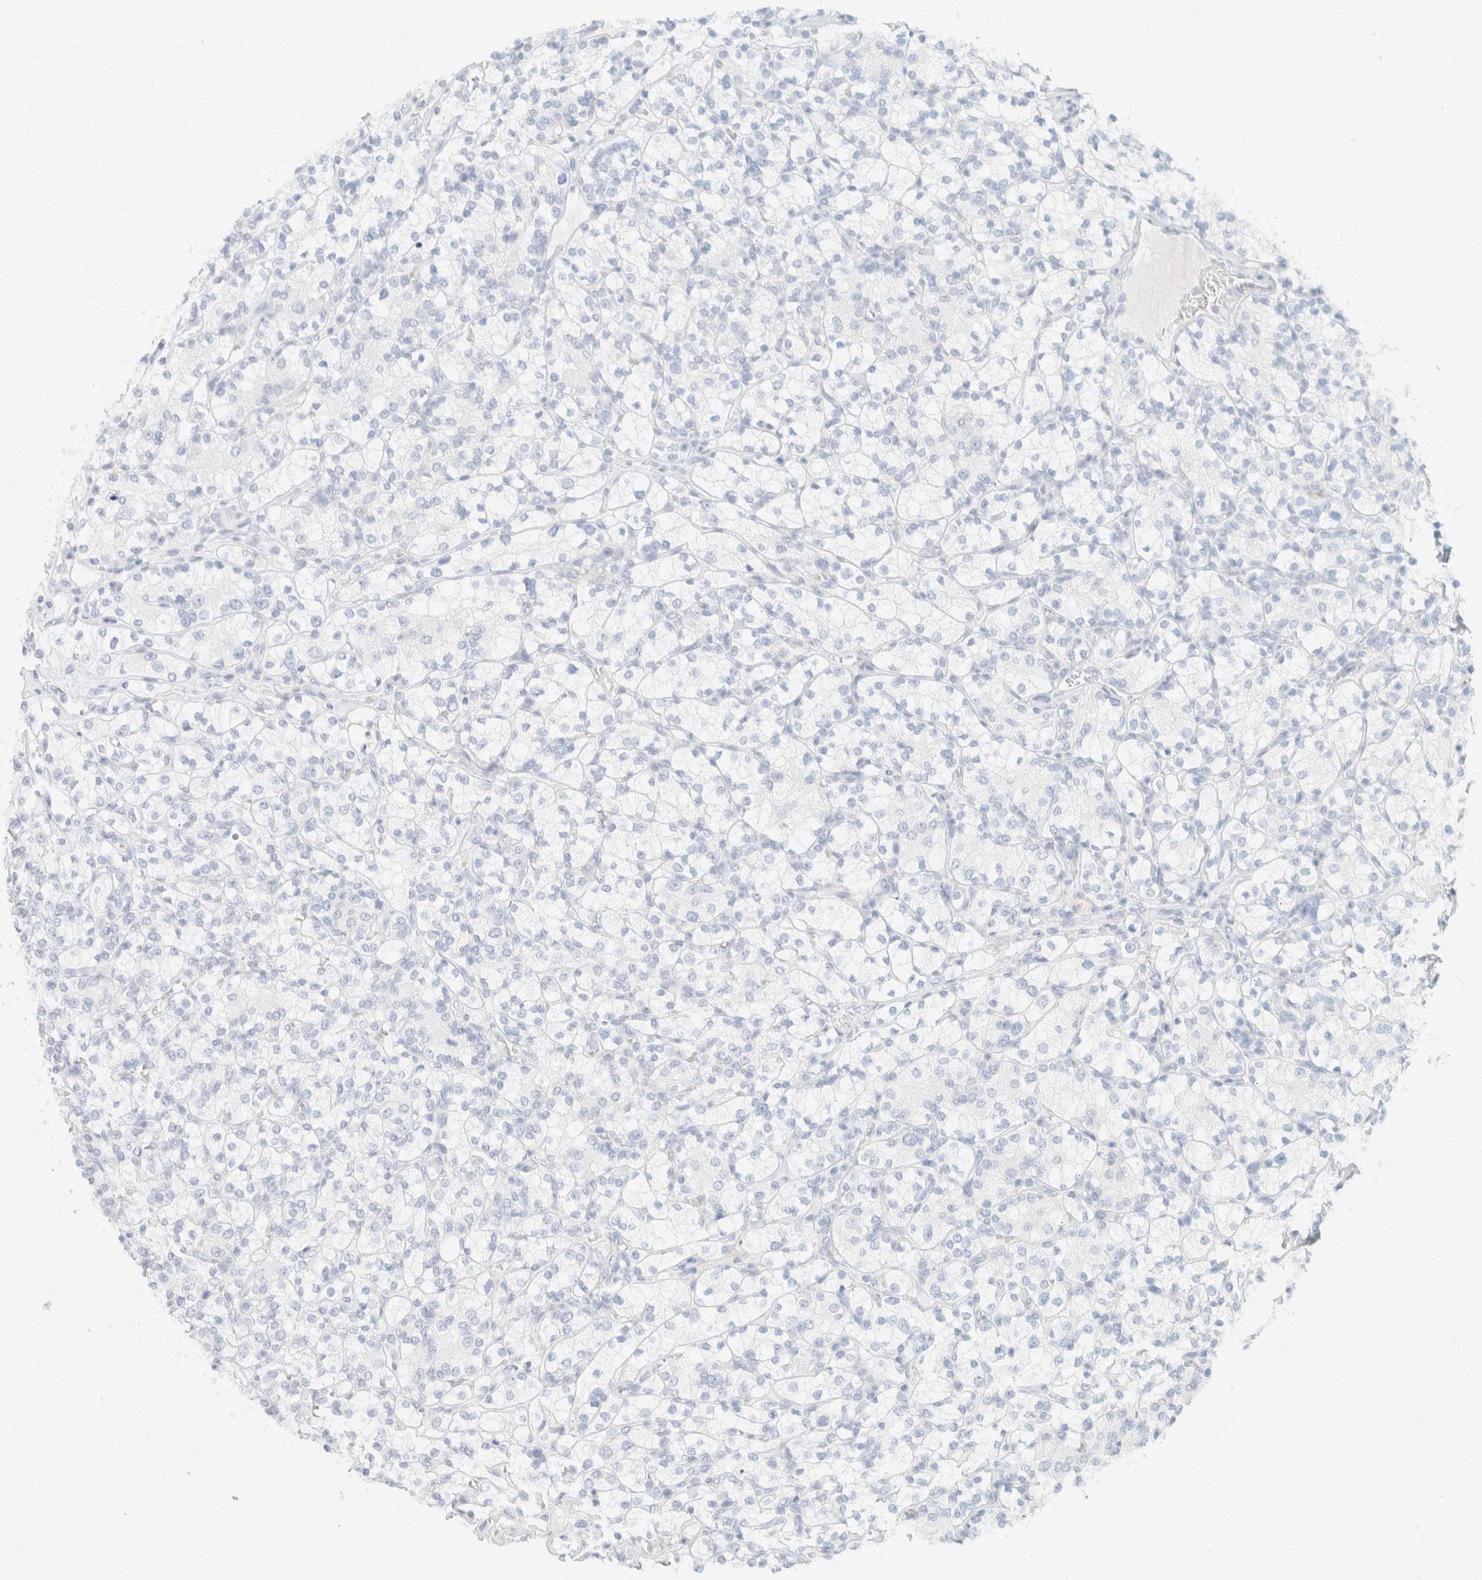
{"staining": {"intensity": "negative", "quantity": "none", "location": "none"}, "tissue": "renal cancer", "cell_type": "Tumor cells", "image_type": "cancer", "snomed": [{"axis": "morphology", "description": "Adenocarcinoma, NOS"}, {"axis": "topography", "description": "Kidney"}], "caption": "This image is of renal cancer stained with immunohistochemistry to label a protein in brown with the nuclei are counter-stained blue. There is no expression in tumor cells. Brightfield microscopy of immunohistochemistry stained with DAB (3,3'-diaminobenzidine) (brown) and hematoxylin (blue), captured at high magnification.", "gene": "KRT20", "patient": {"sex": "male", "age": 77}}